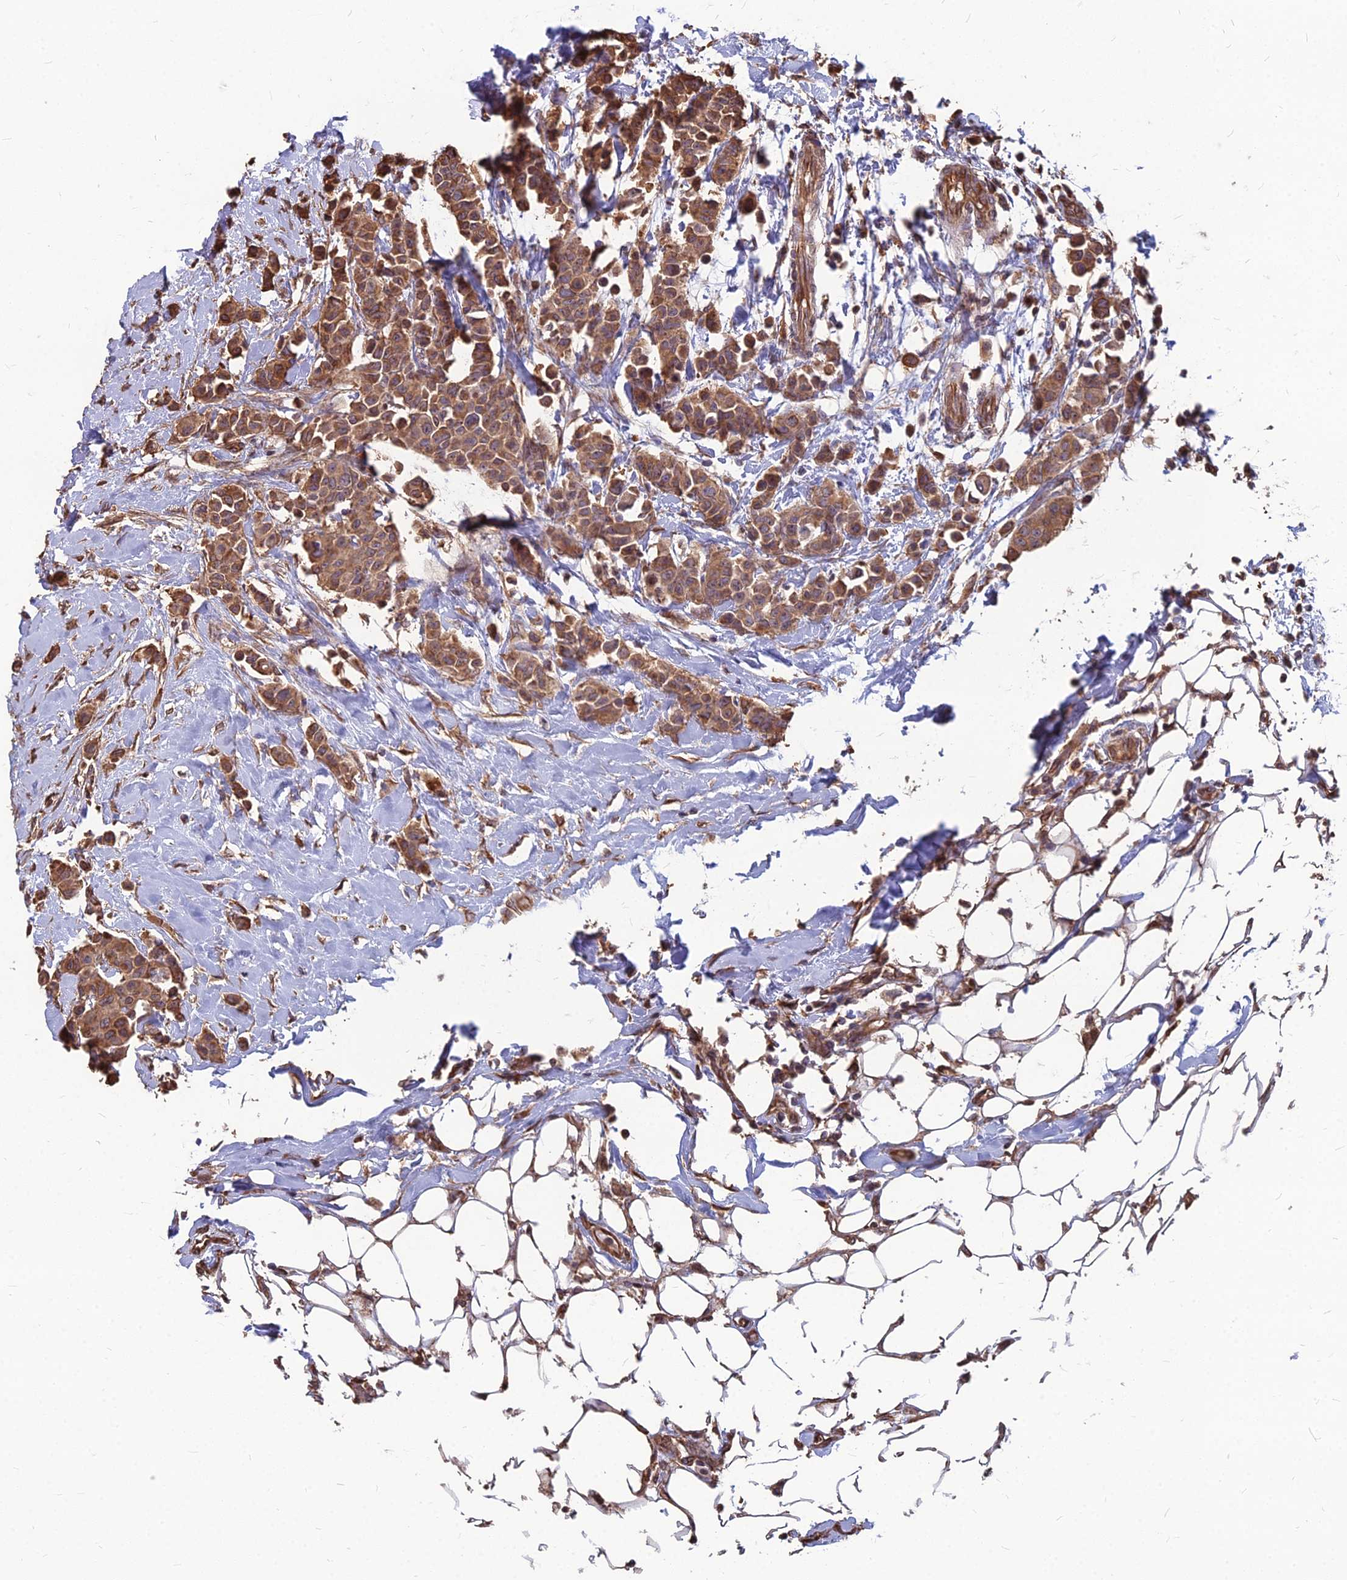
{"staining": {"intensity": "moderate", "quantity": ">75%", "location": "cytoplasmic/membranous"}, "tissue": "breast cancer", "cell_type": "Tumor cells", "image_type": "cancer", "snomed": [{"axis": "morphology", "description": "Duct carcinoma"}, {"axis": "topography", "description": "Breast"}], "caption": "Moderate cytoplasmic/membranous expression for a protein is identified in approximately >75% of tumor cells of breast invasive ductal carcinoma using immunohistochemistry.", "gene": "LSM6", "patient": {"sex": "female", "age": 40}}